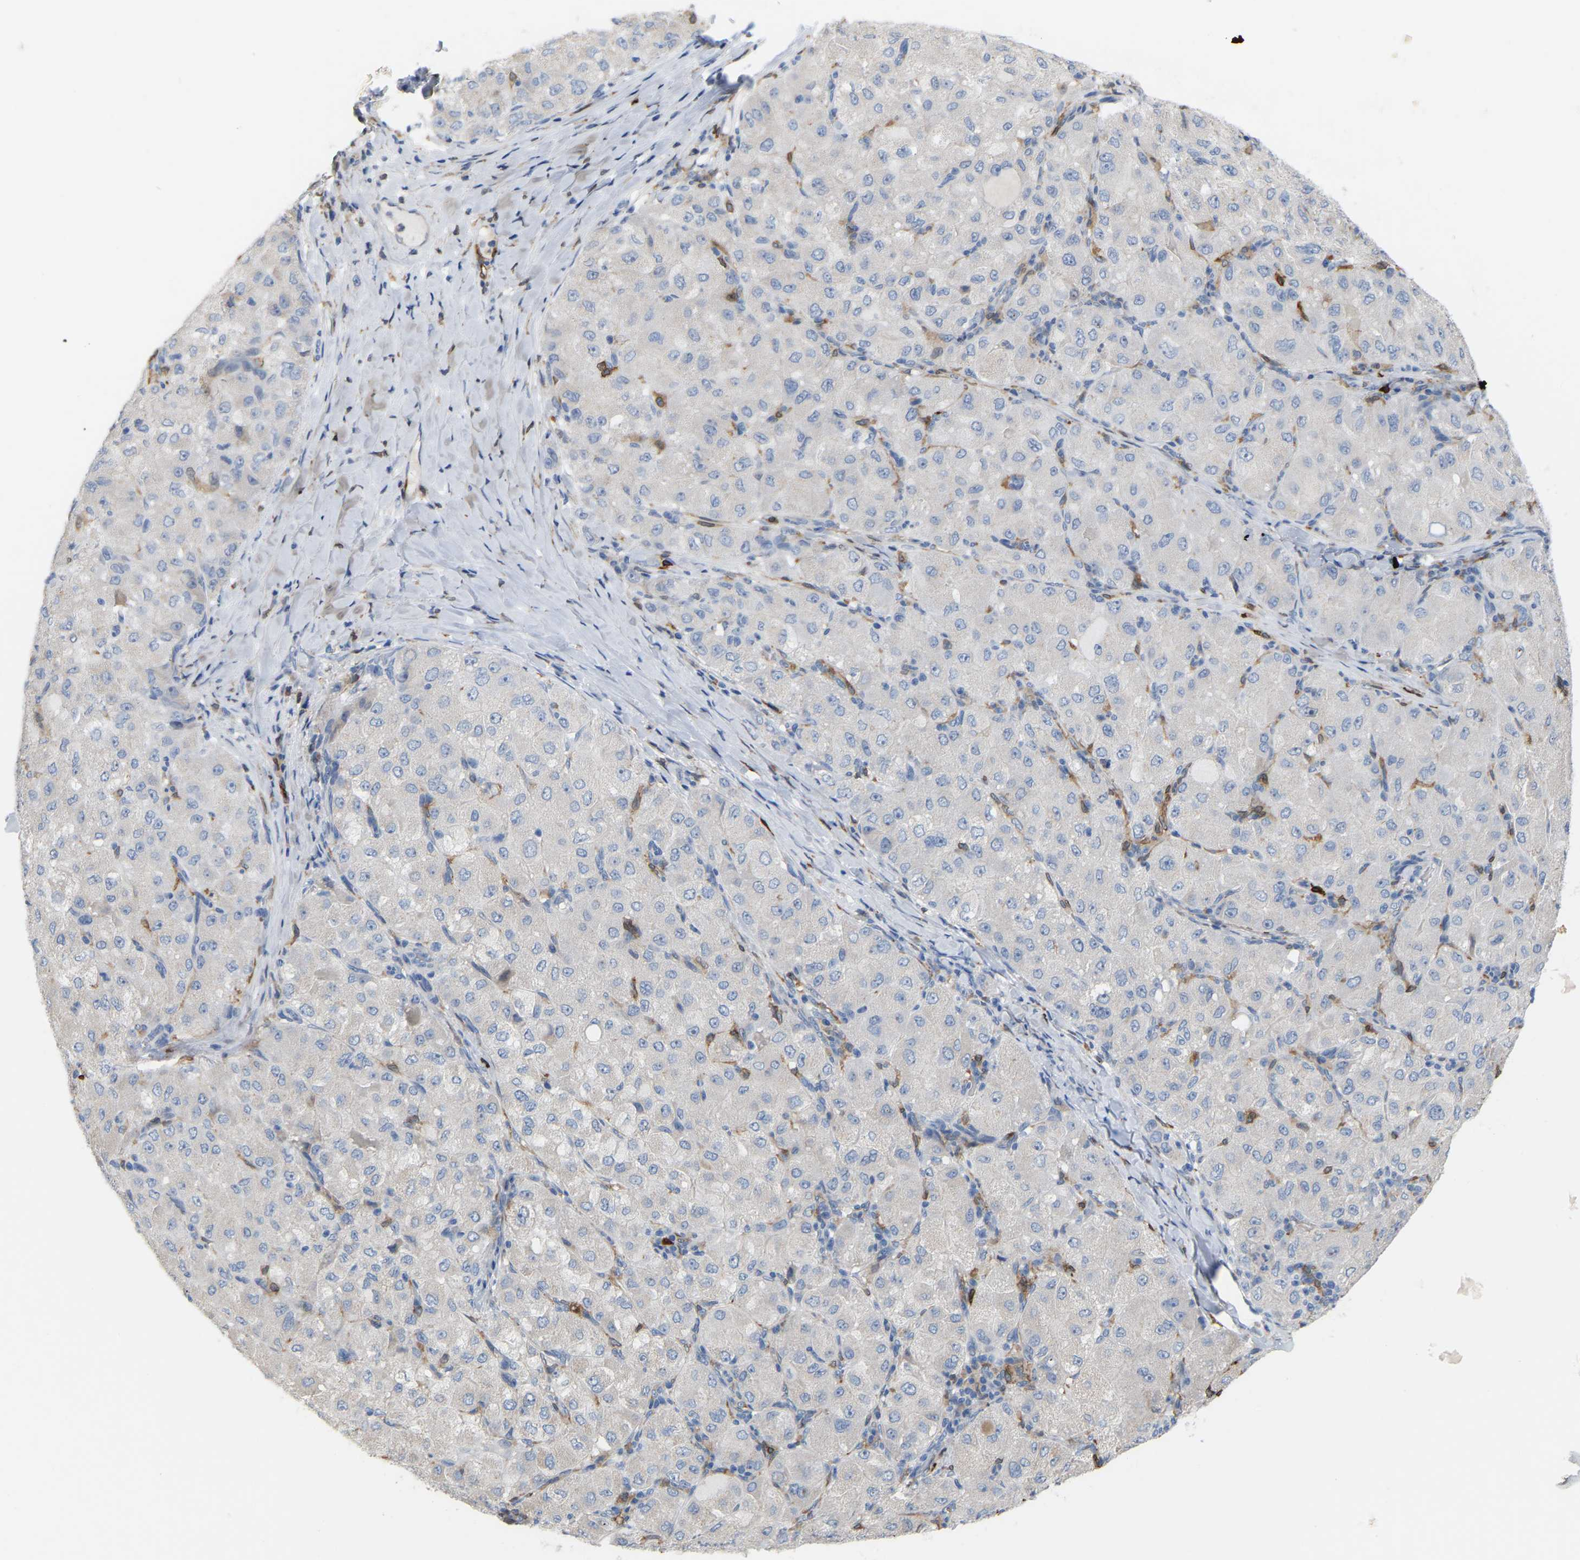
{"staining": {"intensity": "negative", "quantity": "none", "location": "none"}, "tissue": "liver cancer", "cell_type": "Tumor cells", "image_type": "cancer", "snomed": [{"axis": "morphology", "description": "Carcinoma, Hepatocellular, NOS"}, {"axis": "topography", "description": "Liver"}], "caption": "An image of human hepatocellular carcinoma (liver) is negative for staining in tumor cells.", "gene": "PTGS1", "patient": {"sex": "male", "age": 80}}